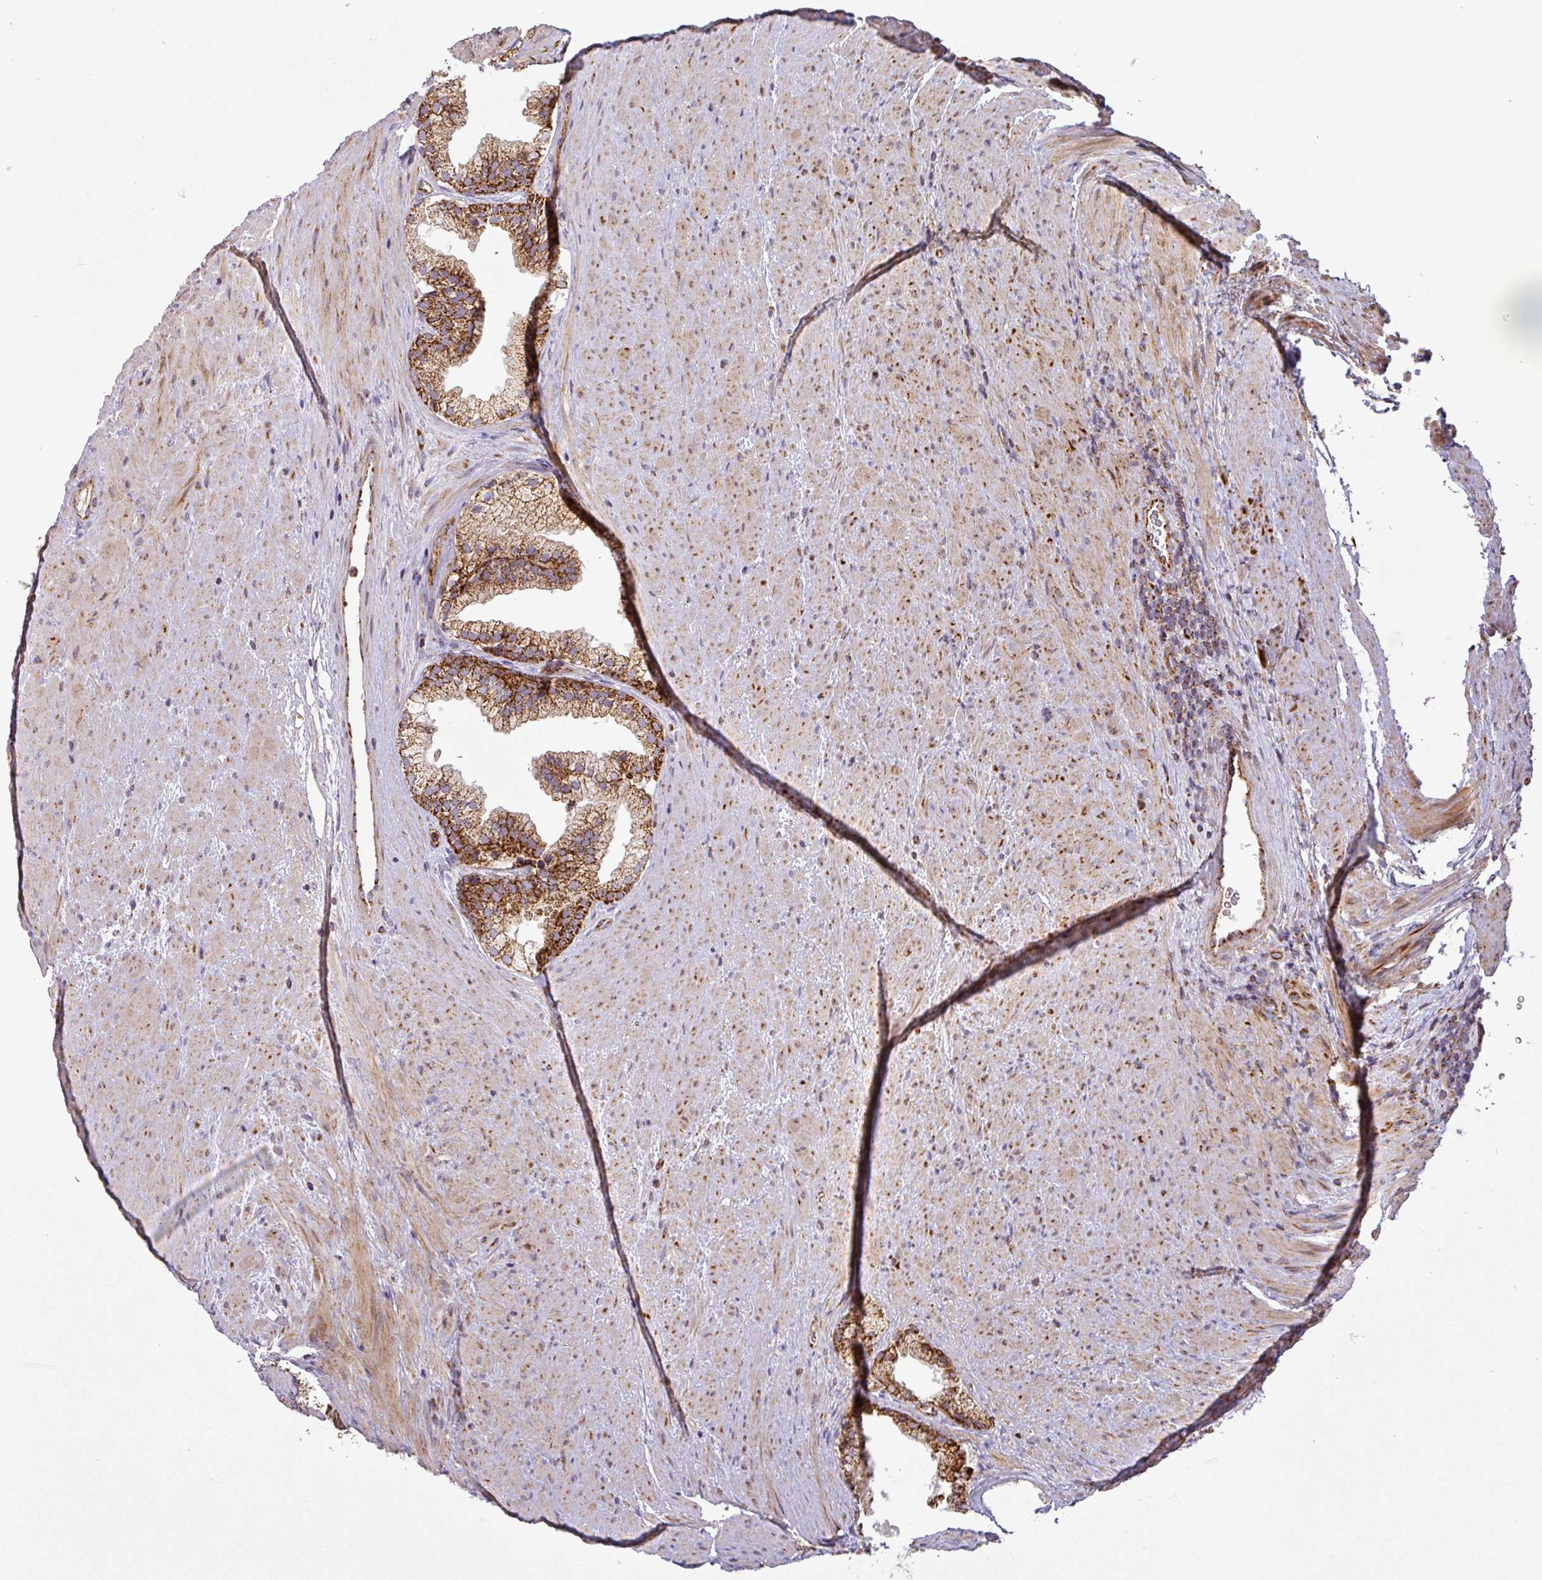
{"staining": {"intensity": "strong", "quantity": ">75%", "location": "cytoplasmic/membranous"}, "tissue": "prostate", "cell_type": "Glandular cells", "image_type": "normal", "snomed": [{"axis": "morphology", "description": "Normal tissue, NOS"}, {"axis": "topography", "description": "Prostate"}], "caption": "Immunohistochemical staining of unremarkable human prostate demonstrates high levels of strong cytoplasmic/membranous positivity in approximately >75% of glandular cells. The staining was performed using DAB, with brown indicating positive protein expression. Nuclei are stained blue with hematoxylin.", "gene": "GPD2", "patient": {"sex": "male", "age": 76}}